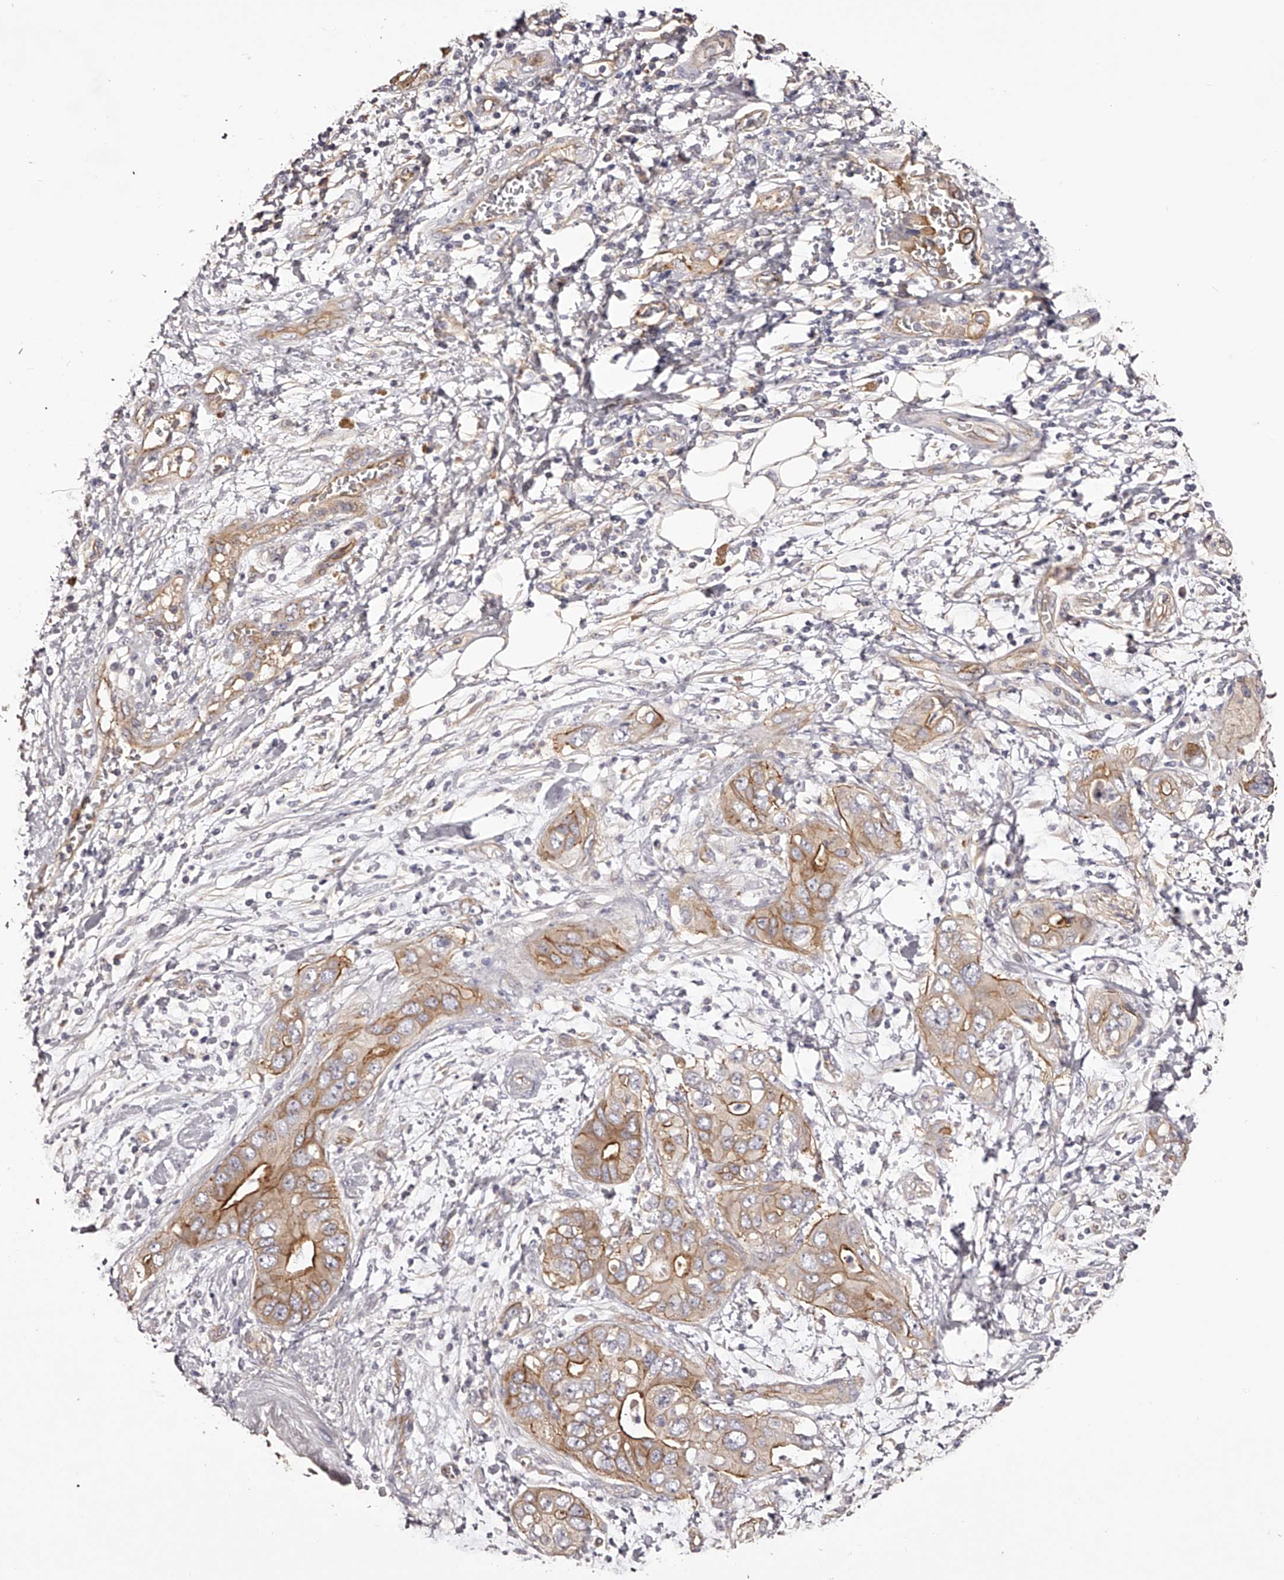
{"staining": {"intensity": "moderate", "quantity": ">75%", "location": "cytoplasmic/membranous"}, "tissue": "pancreatic cancer", "cell_type": "Tumor cells", "image_type": "cancer", "snomed": [{"axis": "morphology", "description": "Adenocarcinoma, NOS"}, {"axis": "topography", "description": "Pancreas"}], "caption": "Pancreatic cancer (adenocarcinoma) stained with a protein marker exhibits moderate staining in tumor cells.", "gene": "LTV1", "patient": {"sex": "female", "age": 78}}